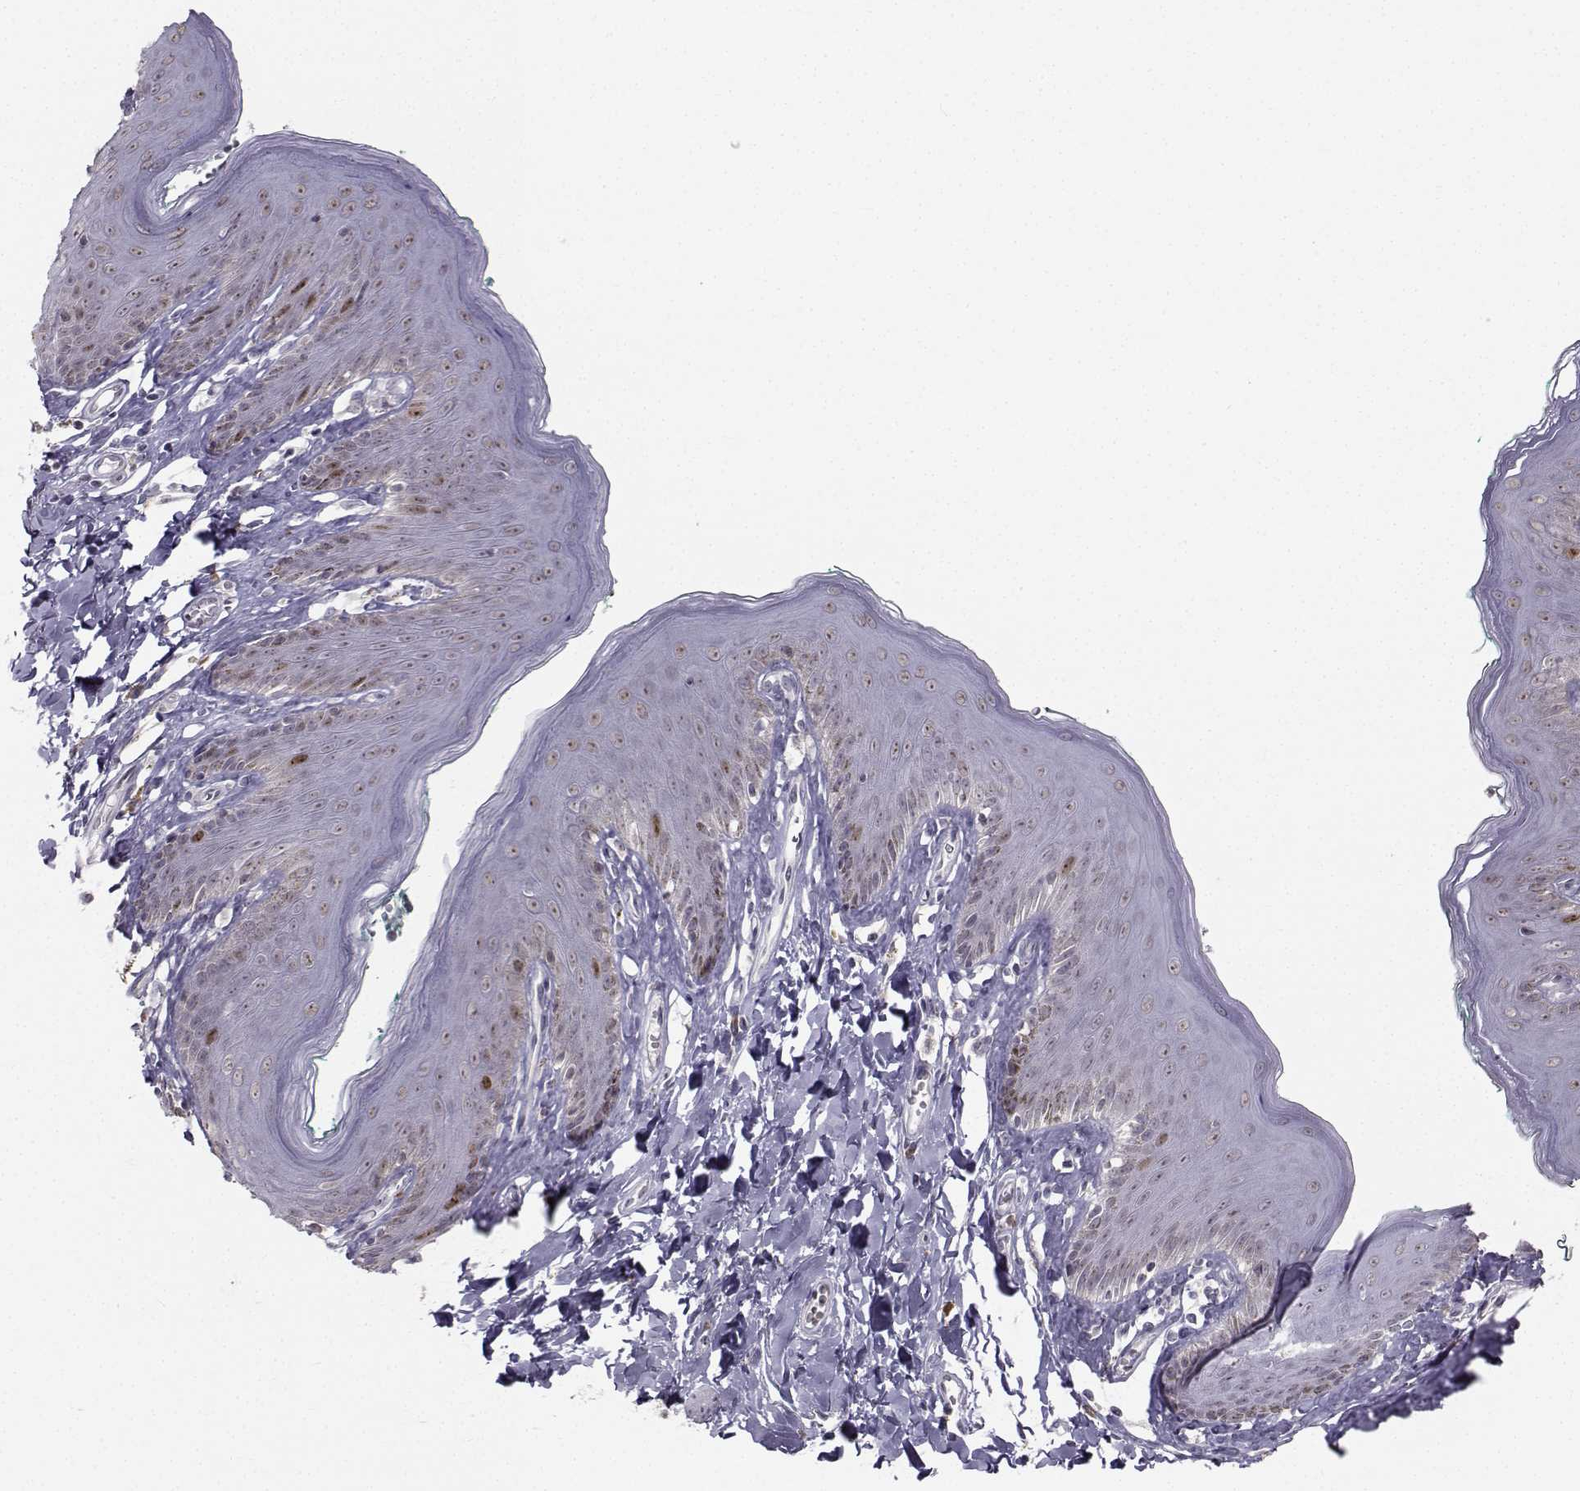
{"staining": {"intensity": "moderate", "quantity": "<25%", "location": "cytoplasmic/membranous"}, "tissue": "skin", "cell_type": "Epidermal cells", "image_type": "normal", "snomed": [{"axis": "morphology", "description": "Normal tissue, NOS"}, {"axis": "topography", "description": "Vulva"}], "caption": "Skin stained for a protein (brown) demonstrates moderate cytoplasmic/membranous positive positivity in about <25% of epidermal cells.", "gene": "LRP8", "patient": {"sex": "female", "age": 66}}